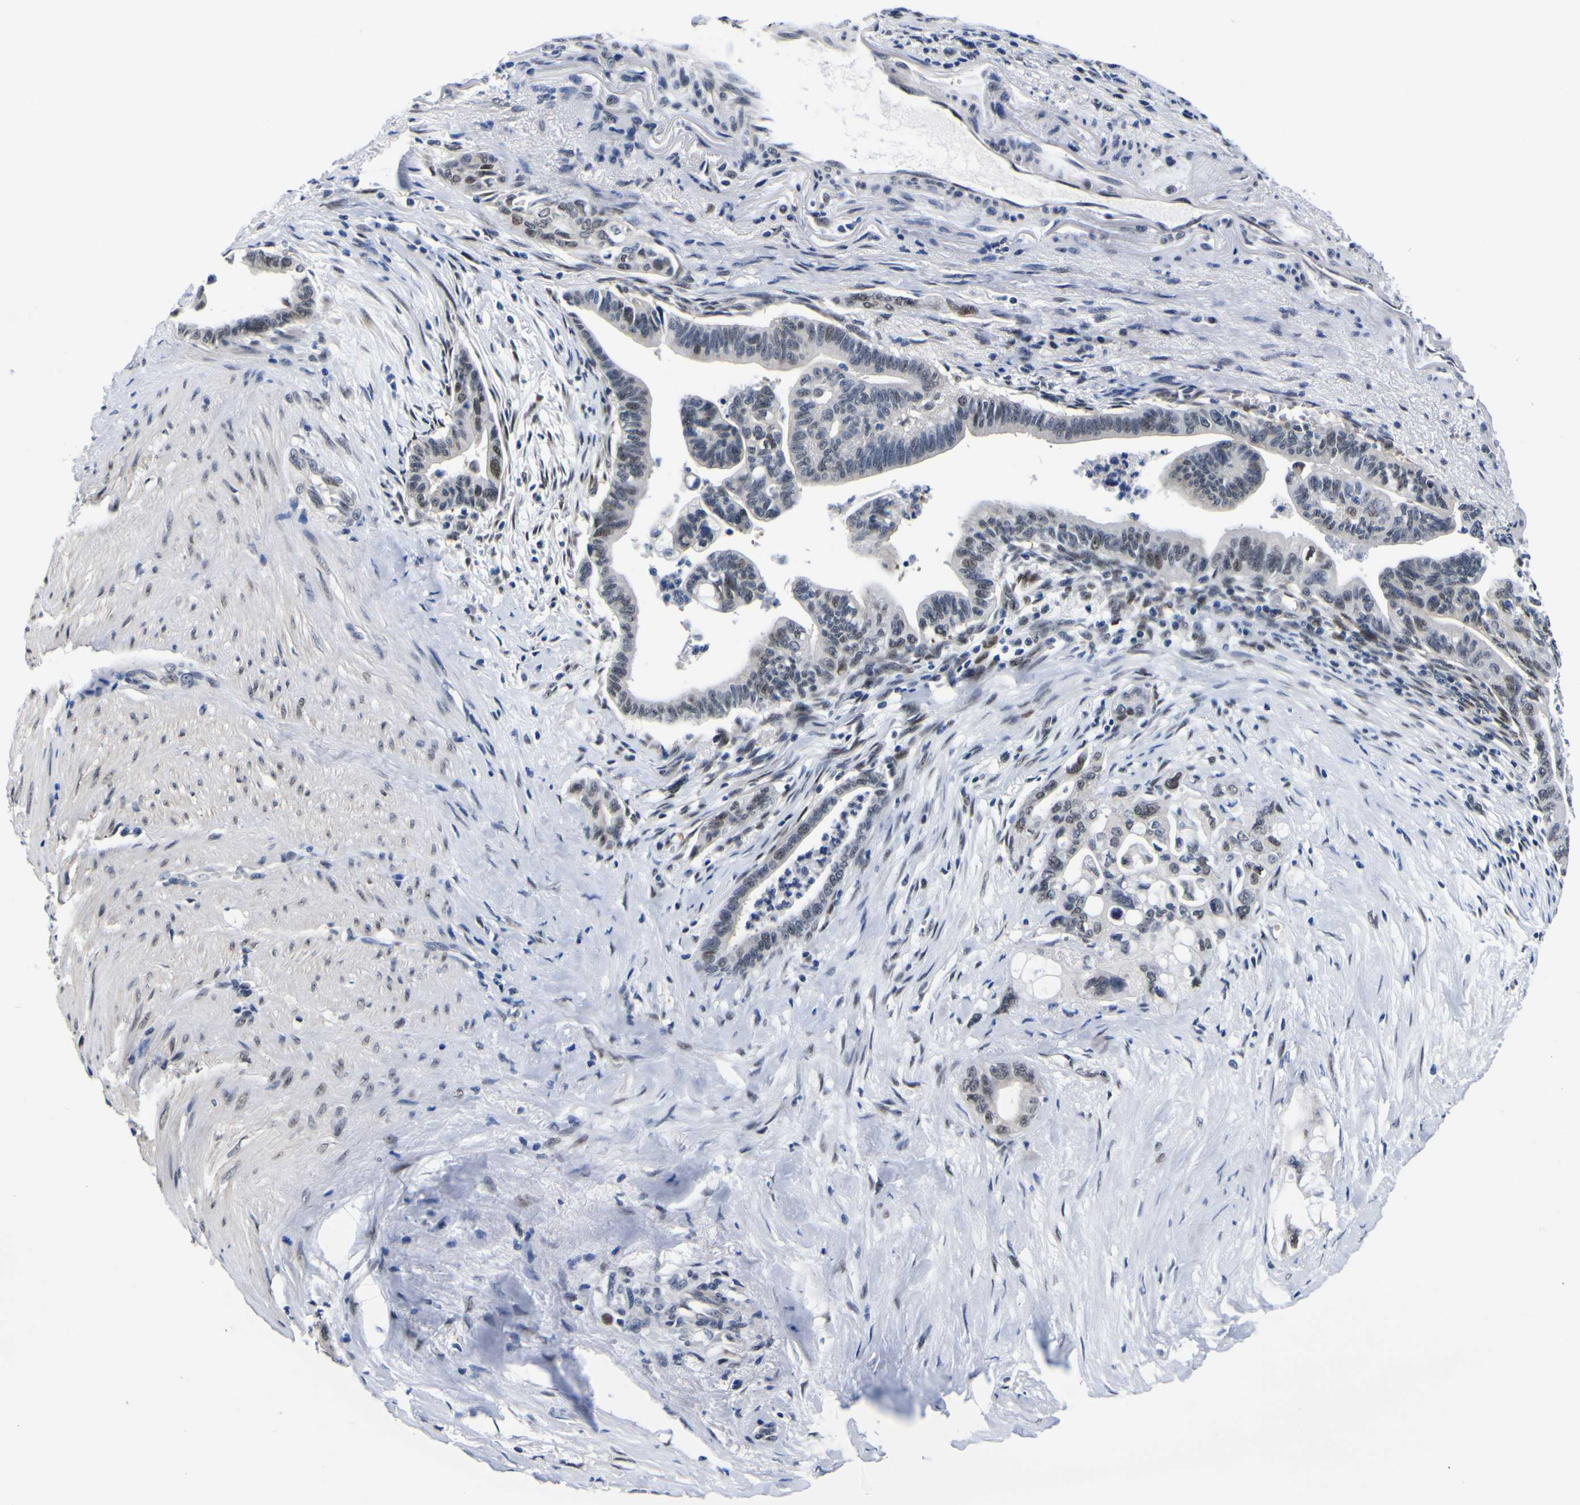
{"staining": {"intensity": "moderate", "quantity": "<25%", "location": "nuclear"}, "tissue": "pancreatic cancer", "cell_type": "Tumor cells", "image_type": "cancer", "snomed": [{"axis": "morphology", "description": "Adenocarcinoma, NOS"}, {"axis": "topography", "description": "Pancreas"}], "caption": "Pancreatic cancer (adenocarcinoma) stained for a protein exhibits moderate nuclear positivity in tumor cells. (Stains: DAB (3,3'-diaminobenzidine) in brown, nuclei in blue, Microscopy: brightfield microscopy at high magnification).", "gene": "CUL4B", "patient": {"sex": "male", "age": 70}}